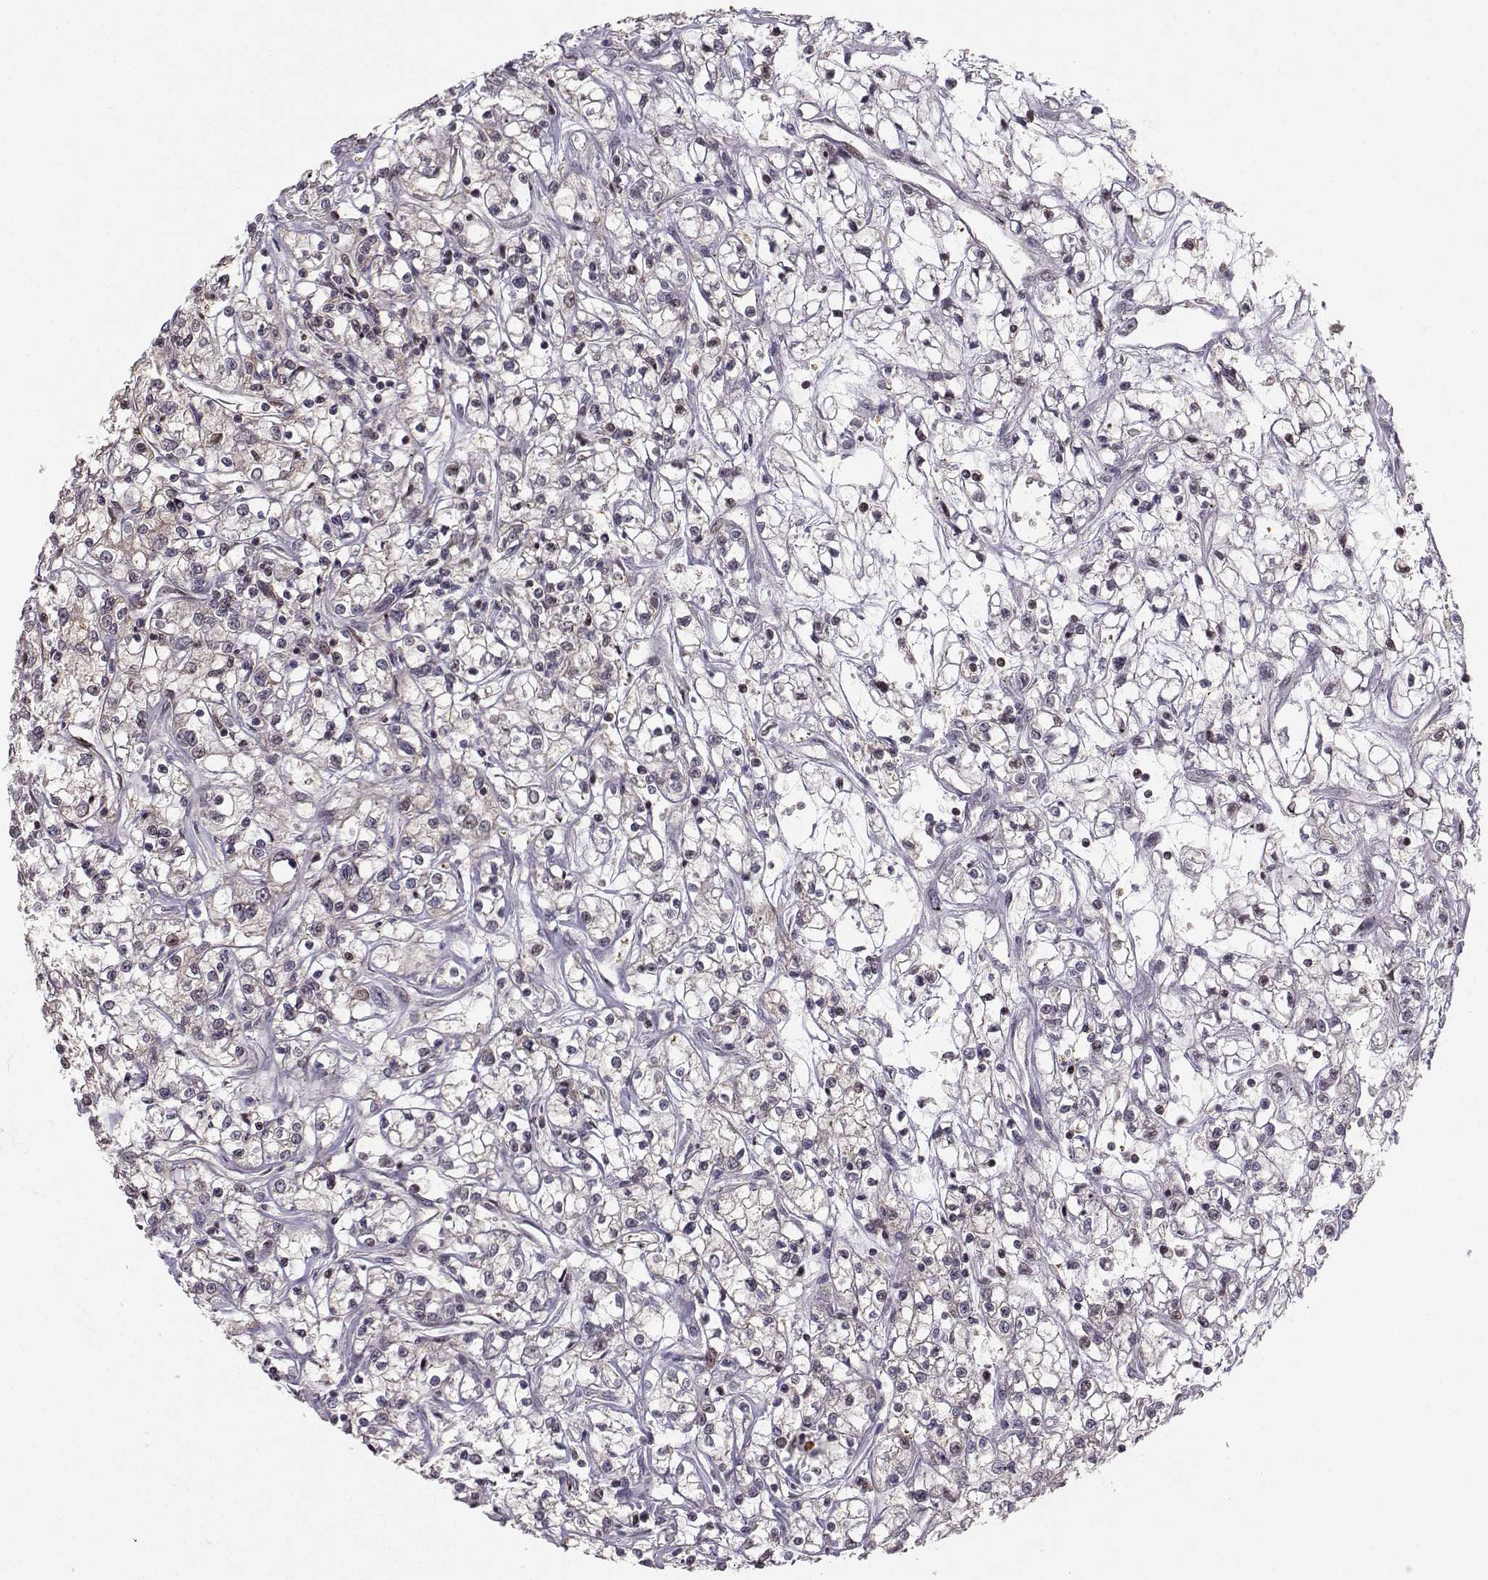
{"staining": {"intensity": "negative", "quantity": "none", "location": "none"}, "tissue": "renal cancer", "cell_type": "Tumor cells", "image_type": "cancer", "snomed": [{"axis": "morphology", "description": "Adenocarcinoma, NOS"}, {"axis": "topography", "description": "Kidney"}], "caption": "There is no significant positivity in tumor cells of adenocarcinoma (renal).", "gene": "PKP2", "patient": {"sex": "female", "age": 59}}